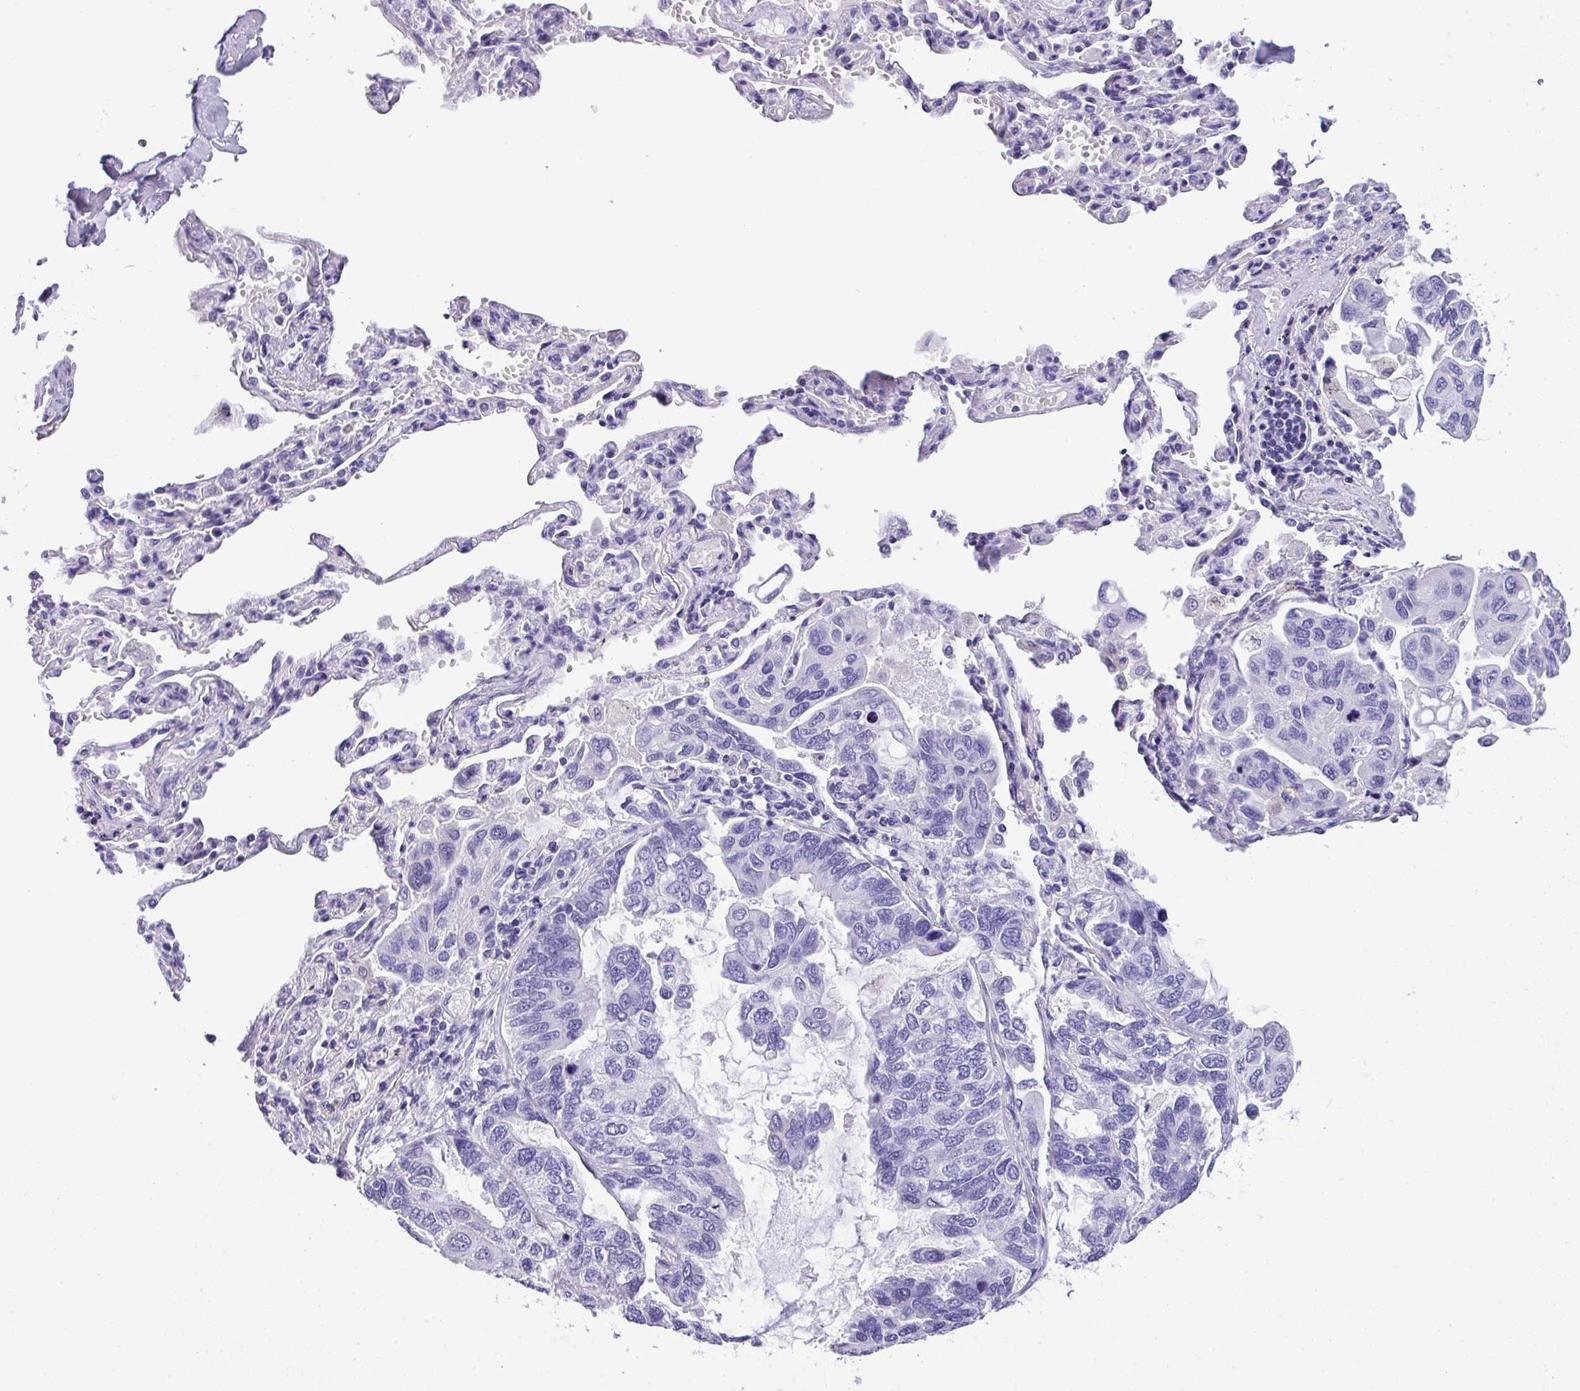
{"staining": {"intensity": "negative", "quantity": "none", "location": "none"}, "tissue": "lung cancer", "cell_type": "Tumor cells", "image_type": "cancer", "snomed": [{"axis": "morphology", "description": "Adenocarcinoma, NOS"}, {"axis": "topography", "description": "Lung"}], "caption": "This is a micrograph of immunohistochemistry staining of adenocarcinoma (lung), which shows no positivity in tumor cells.", "gene": "MUC21", "patient": {"sex": "male", "age": 64}}